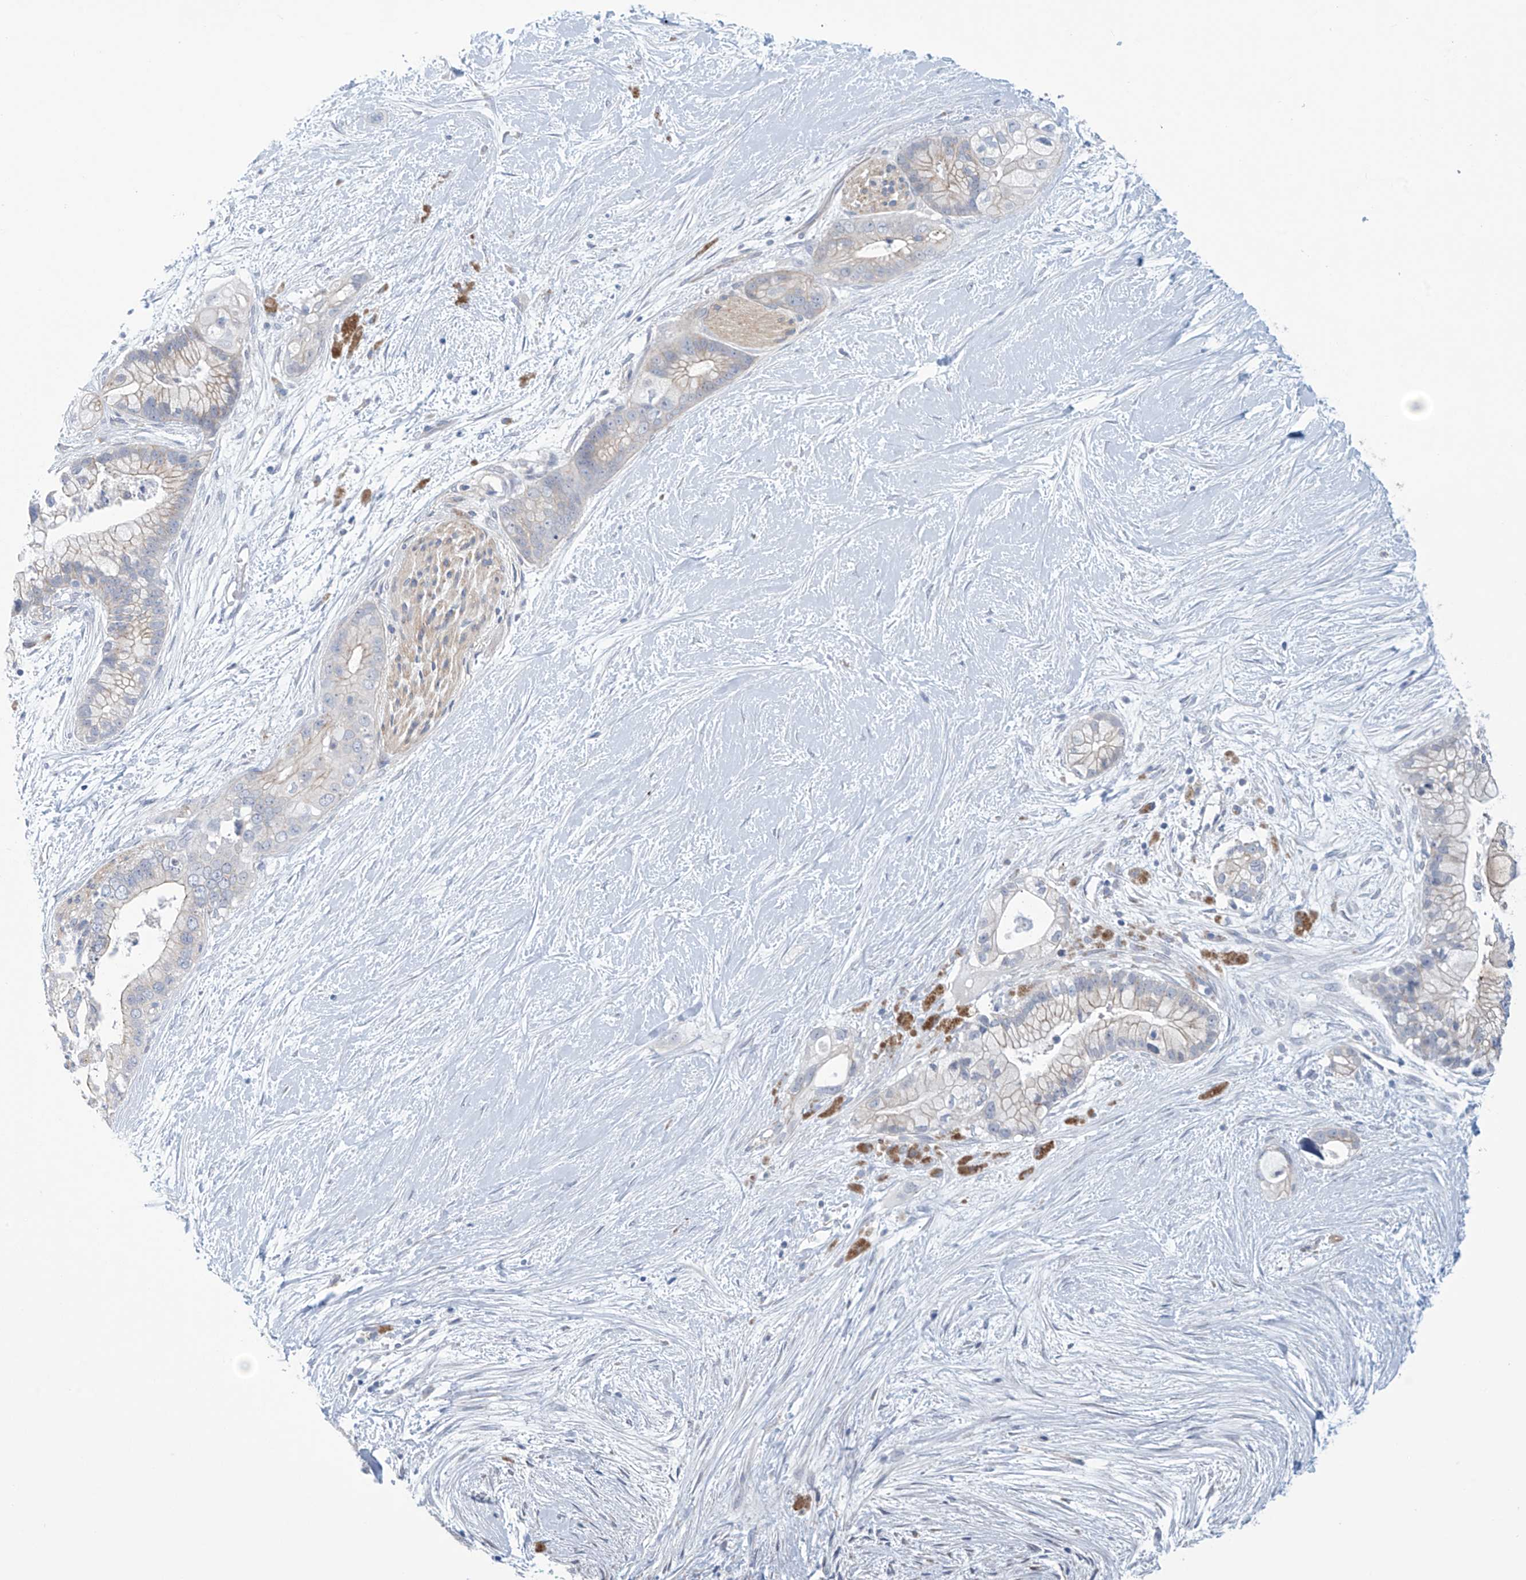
{"staining": {"intensity": "moderate", "quantity": "<25%", "location": "cytoplasmic/membranous"}, "tissue": "pancreatic cancer", "cell_type": "Tumor cells", "image_type": "cancer", "snomed": [{"axis": "morphology", "description": "Adenocarcinoma, NOS"}, {"axis": "topography", "description": "Pancreas"}], "caption": "Immunohistochemistry of human pancreatic cancer demonstrates low levels of moderate cytoplasmic/membranous expression in approximately <25% of tumor cells.", "gene": "ABHD13", "patient": {"sex": "male", "age": 53}}